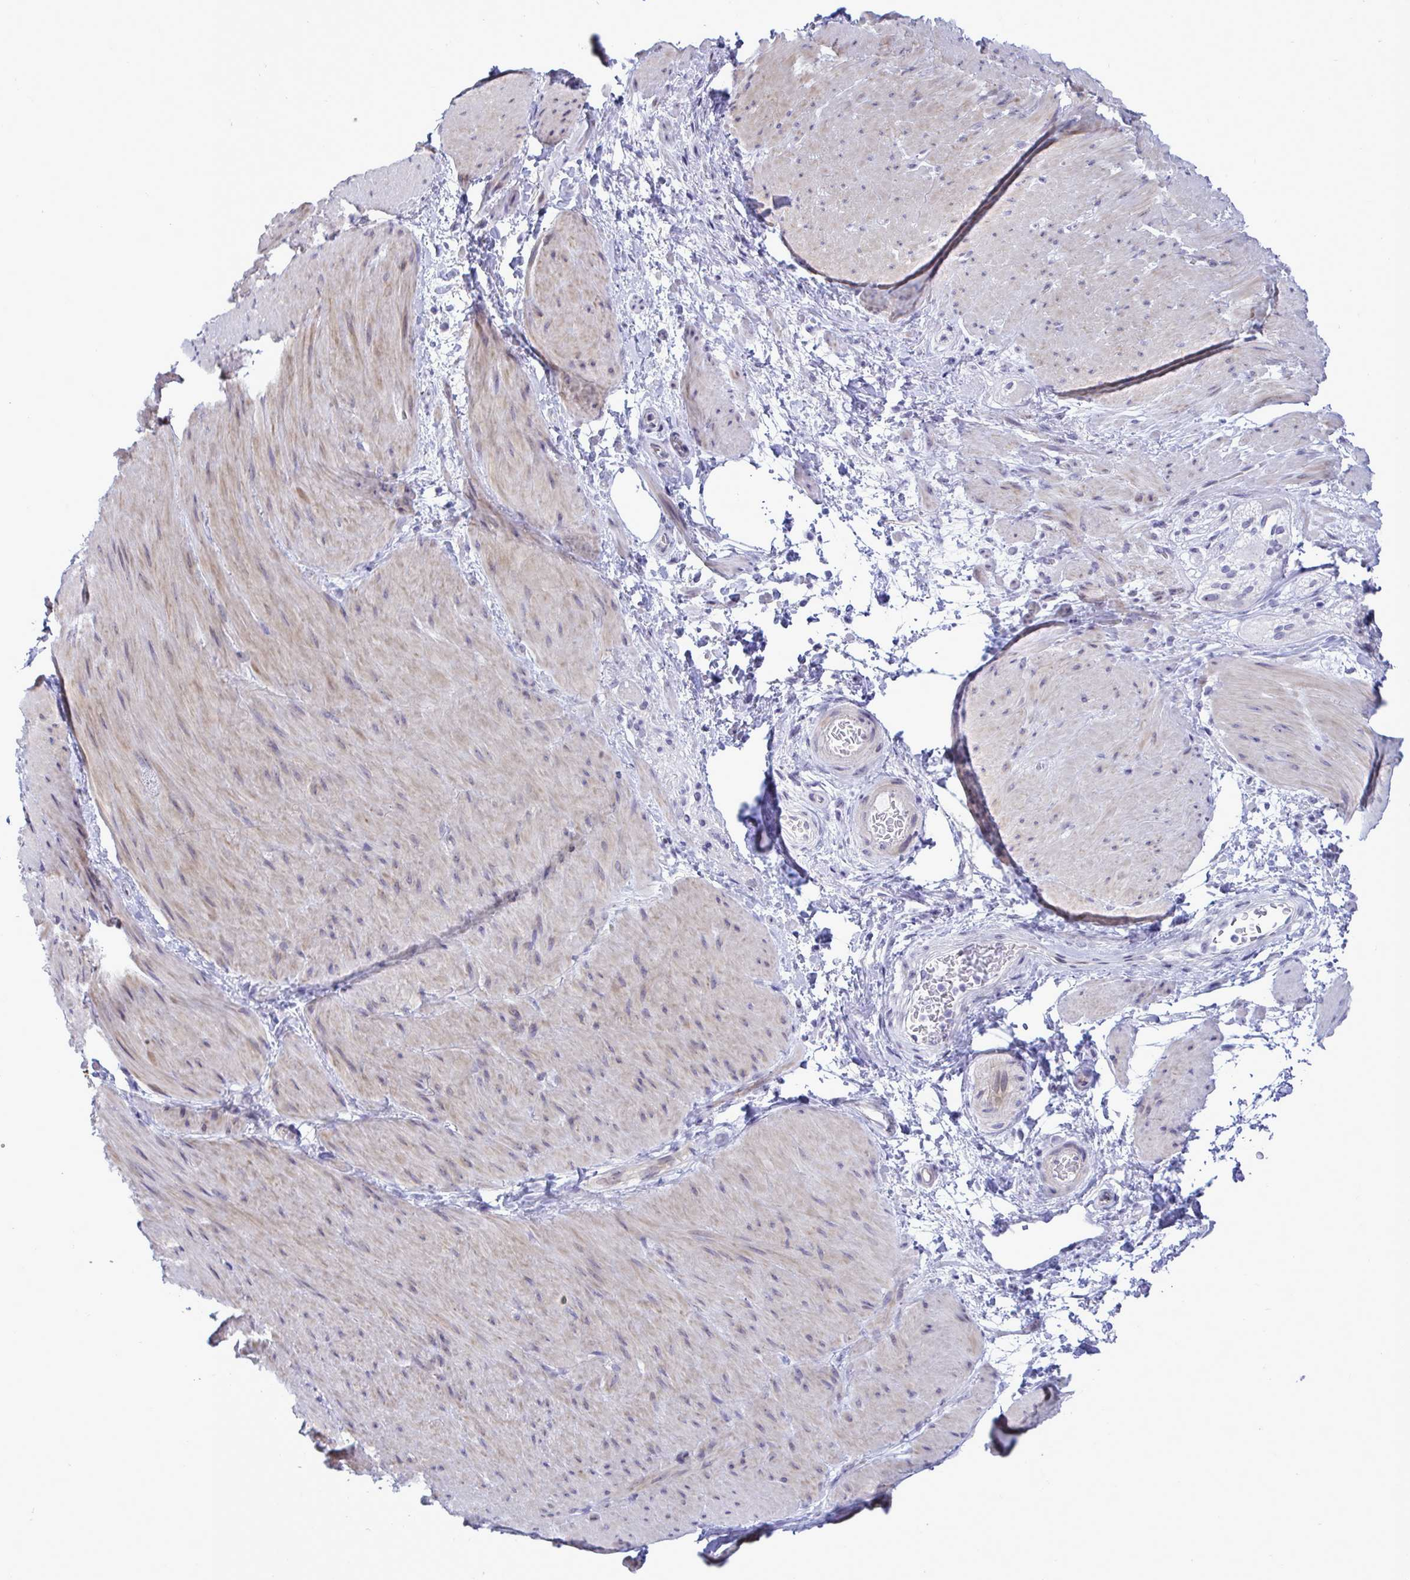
{"staining": {"intensity": "weak", "quantity": "<25%", "location": "cytoplasmic/membranous"}, "tissue": "smooth muscle", "cell_type": "Smooth muscle cells", "image_type": "normal", "snomed": [{"axis": "morphology", "description": "Normal tissue, NOS"}, {"axis": "topography", "description": "Smooth muscle"}, {"axis": "topography", "description": "Rectum"}], "caption": "A high-resolution image shows immunohistochemistry staining of unremarkable smooth muscle, which shows no significant expression in smooth muscle cells. (DAB immunohistochemistry (IHC) visualized using brightfield microscopy, high magnification).", "gene": "MFSD4A", "patient": {"sex": "male", "age": 53}}